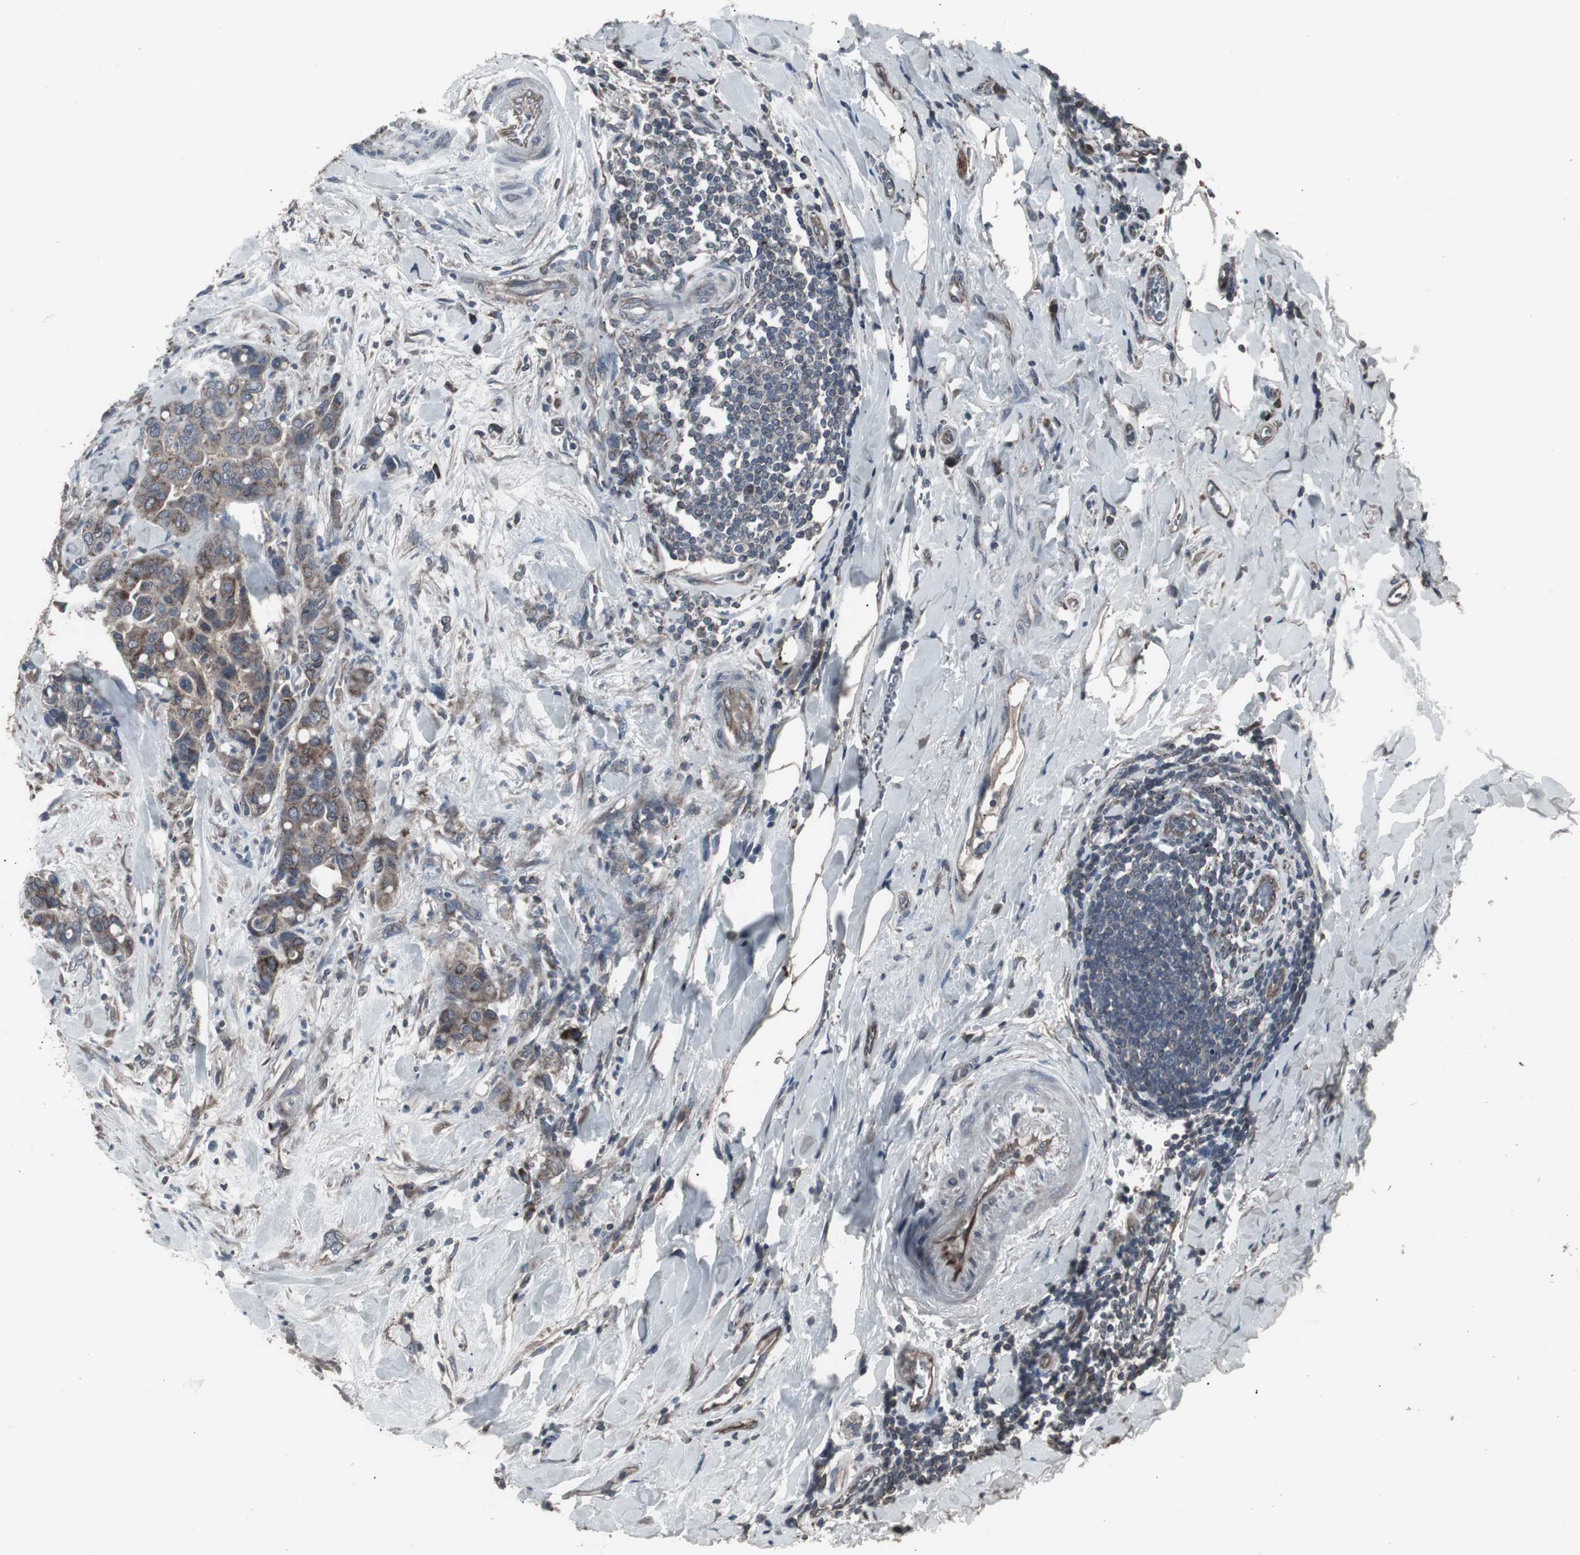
{"staining": {"intensity": "moderate", "quantity": ">75%", "location": "cytoplasmic/membranous"}, "tissue": "colorectal cancer", "cell_type": "Tumor cells", "image_type": "cancer", "snomed": [{"axis": "morphology", "description": "Normal tissue, NOS"}, {"axis": "morphology", "description": "Adenocarcinoma, NOS"}, {"axis": "topography", "description": "Colon"}], "caption": "About >75% of tumor cells in colorectal adenocarcinoma exhibit moderate cytoplasmic/membranous protein positivity as visualized by brown immunohistochemical staining.", "gene": "SSTR2", "patient": {"sex": "male", "age": 82}}